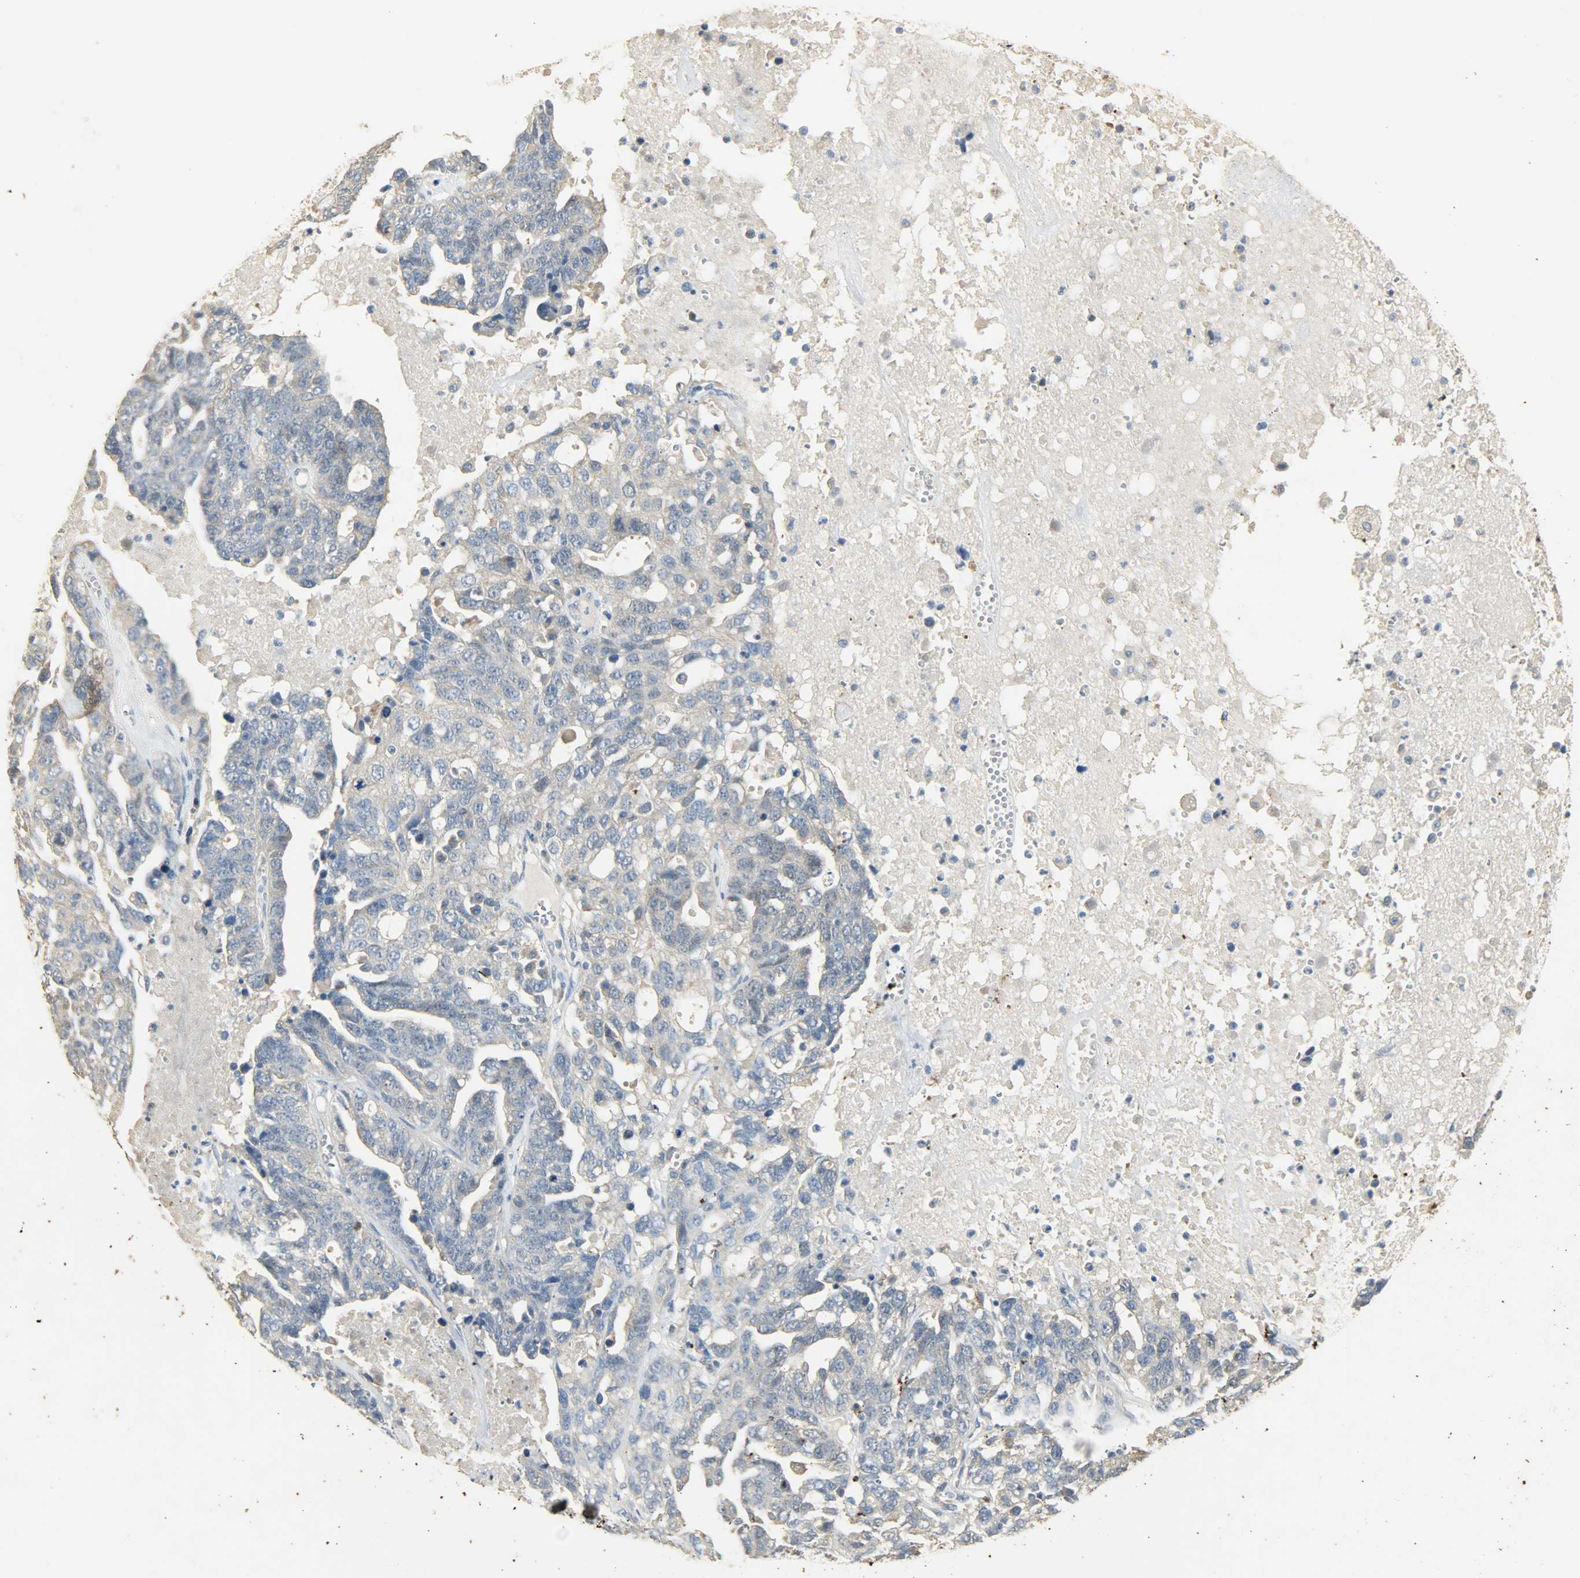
{"staining": {"intensity": "weak", "quantity": "25%-75%", "location": "cytoplasmic/membranous"}, "tissue": "ovarian cancer", "cell_type": "Tumor cells", "image_type": "cancer", "snomed": [{"axis": "morphology", "description": "Cystadenocarcinoma, serous, NOS"}, {"axis": "topography", "description": "Ovary"}], "caption": "A high-resolution photomicrograph shows immunohistochemistry (IHC) staining of serous cystadenocarcinoma (ovarian), which shows weak cytoplasmic/membranous positivity in approximately 25%-75% of tumor cells. The staining is performed using DAB brown chromogen to label protein expression. The nuclei are counter-stained blue using hematoxylin.", "gene": "USP13", "patient": {"sex": "female", "age": 71}}